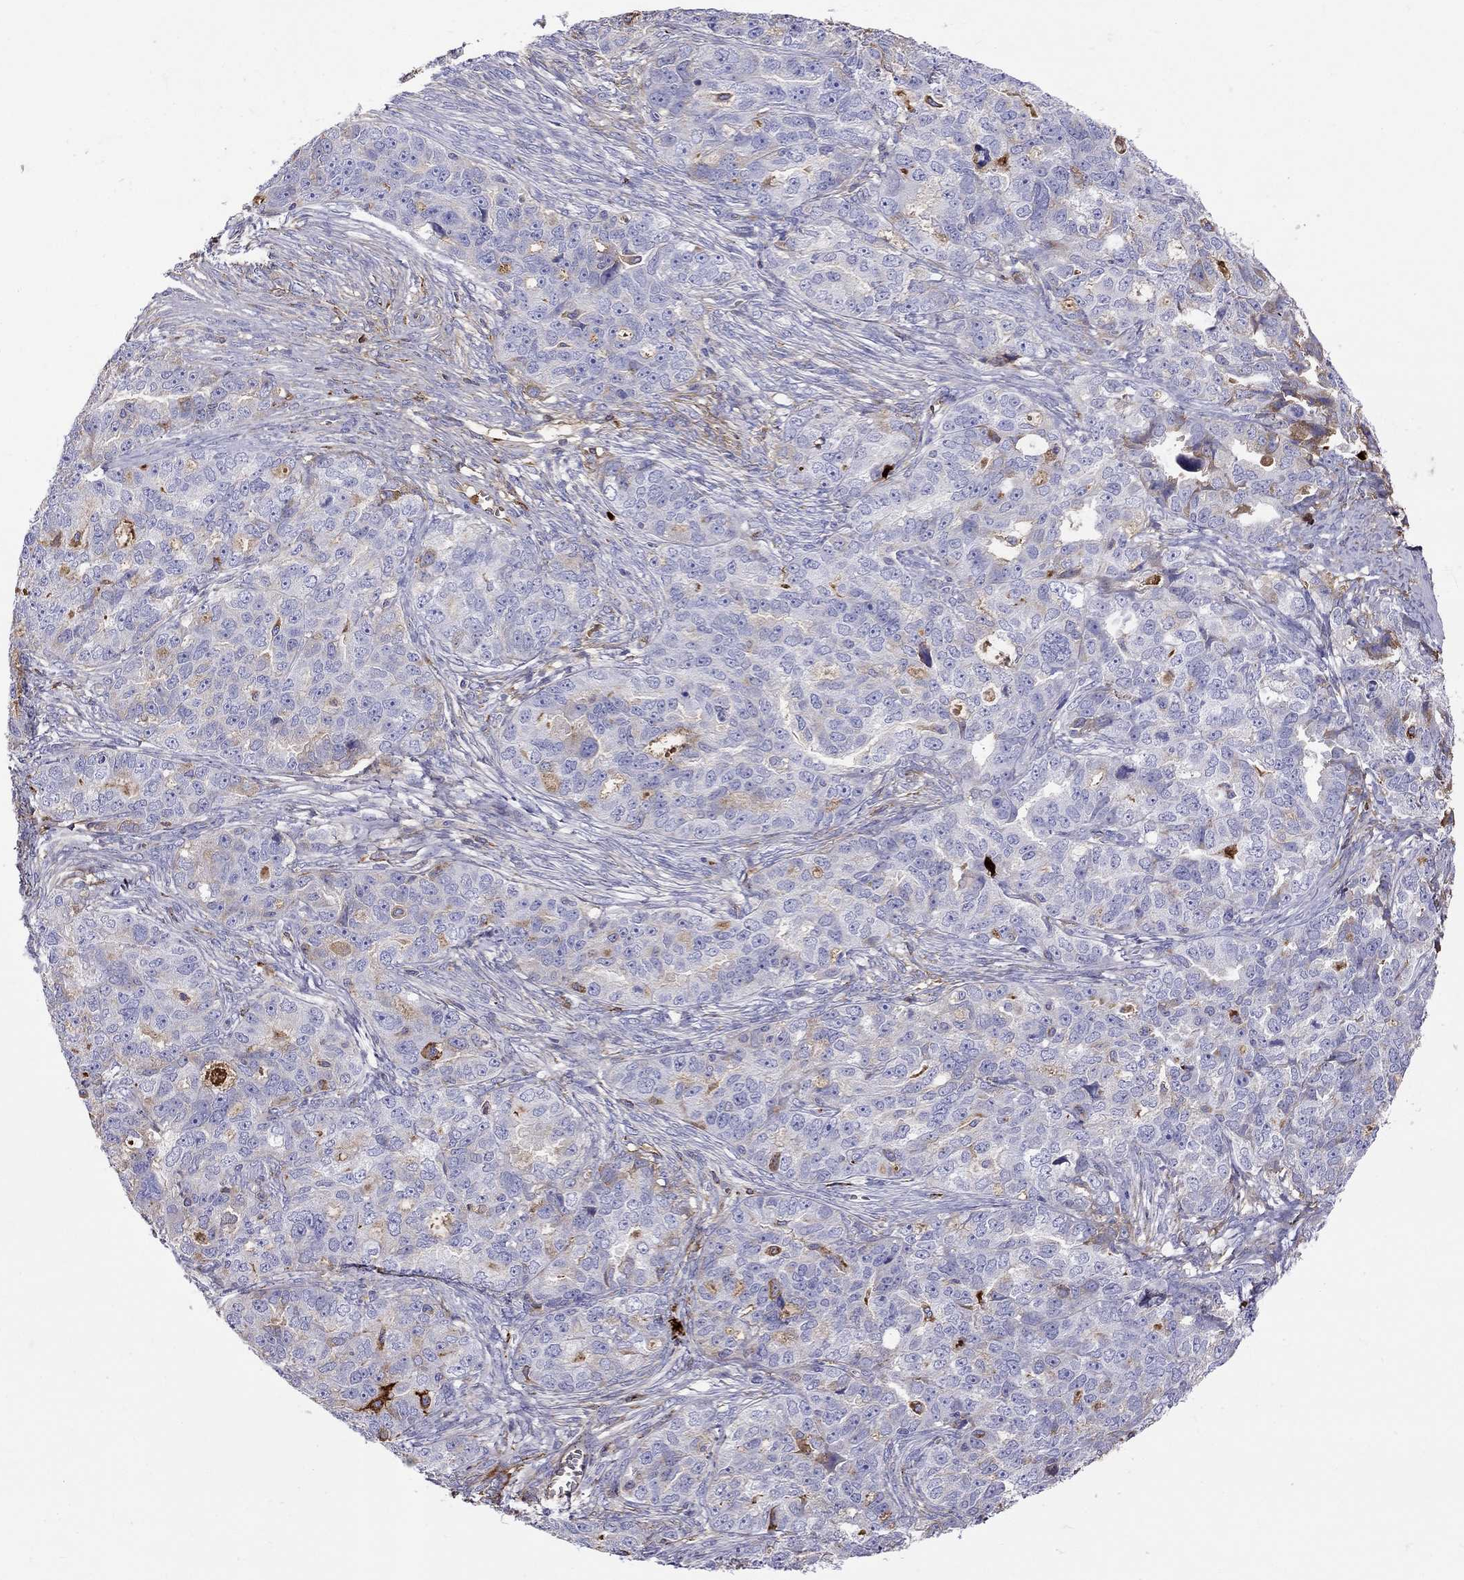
{"staining": {"intensity": "moderate", "quantity": "<25%", "location": "cytoplasmic/membranous"}, "tissue": "ovarian cancer", "cell_type": "Tumor cells", "image_type": "cancer", "snomed": [{"axis": "morphology", "description": "Cystadenocarcinoma, serous, NOS"}, {"axis": "topography", "description": "Ovary"}], "caption": "Immunohistochemical staining of ovarian serous cystadenocarcinoma demonstrates low levels of moderate cytoplasmic/membranous staining in about <25% of tumor cells. (brown staining indicates protein expression, while blue staining denotes nuclei).", "gene": "SERPINA3", "patient": {"sex": "female", "age": 51}}